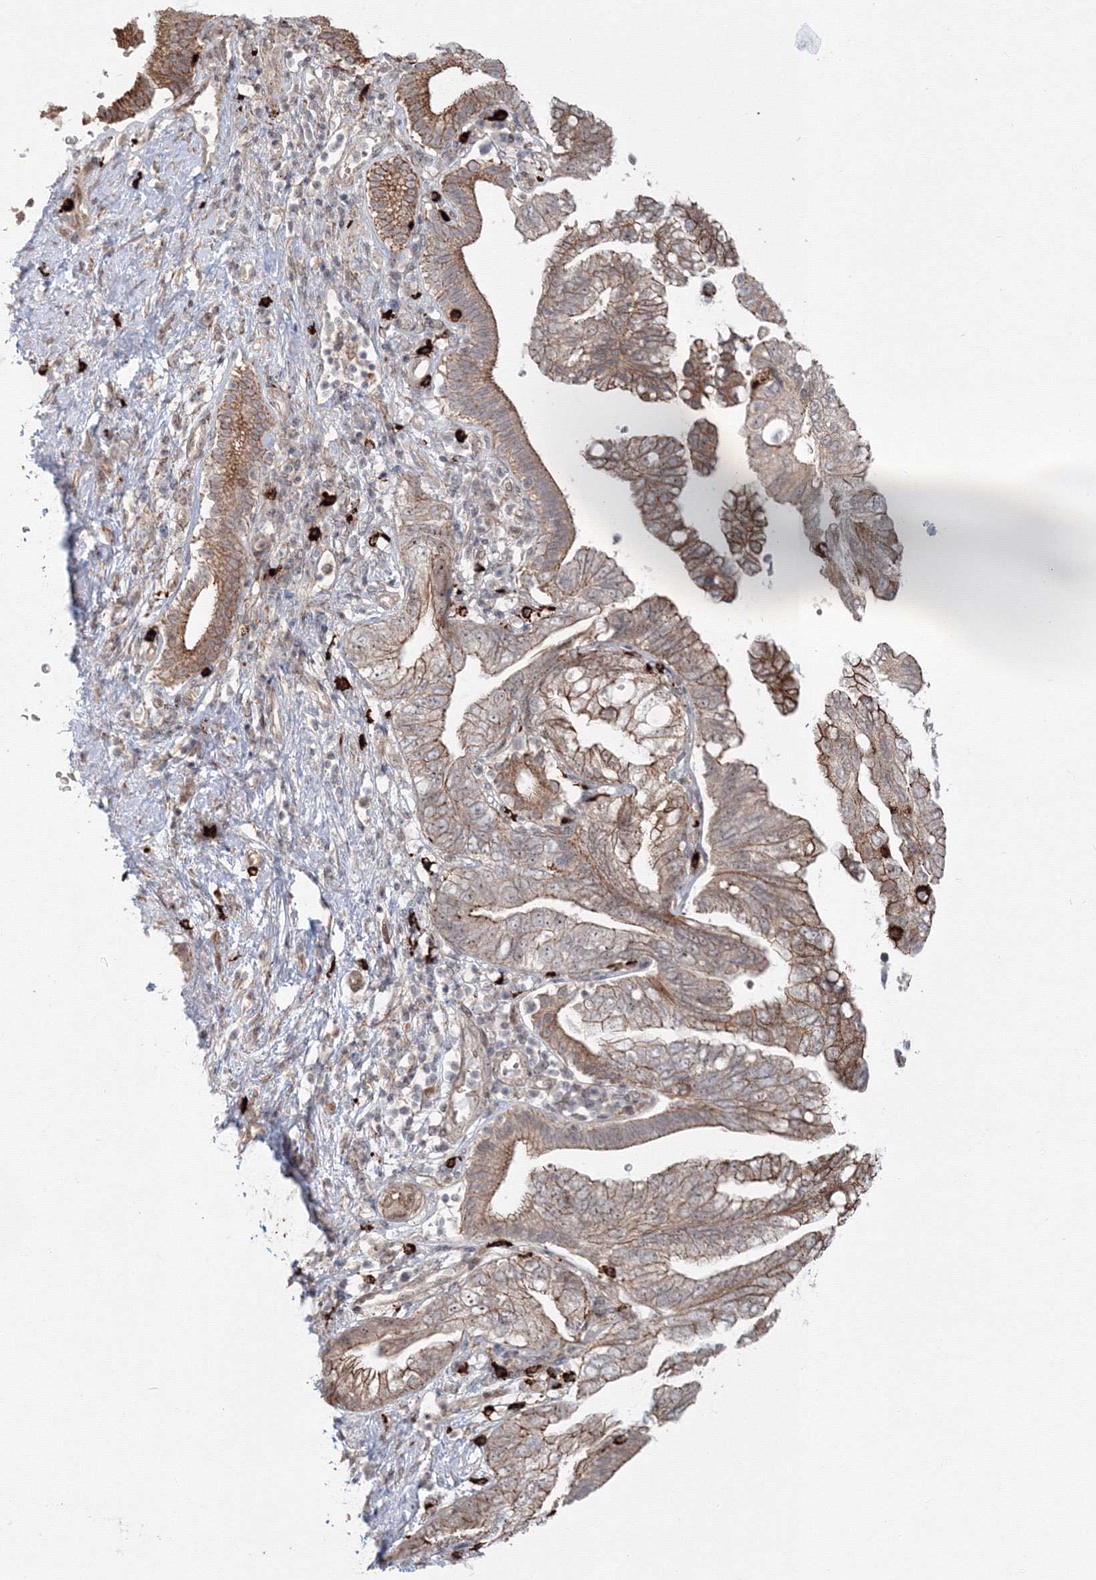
{"staining": {"intensity": "moderate", "quantity": ">75%", "location": "cytoplasmic/membranous"}, "tissue": "pancreatic cancer", "cell_type": "Tumor cells", "image_type": "cancer", "snomed": [{"axis": "morphology", "description": "Adenocarcinoma, NOS"}, {"axis": "topography", "description": "Pancreas"}], "caption": "The immunohistochemical stain highlights moderate cytoplasmic/membranous positivity in tumor cells of adenocarcinoma (pancreatic) tissue.", "gene": "SH3PXD2A", "patient": {"sex": "female", "age": 73}}